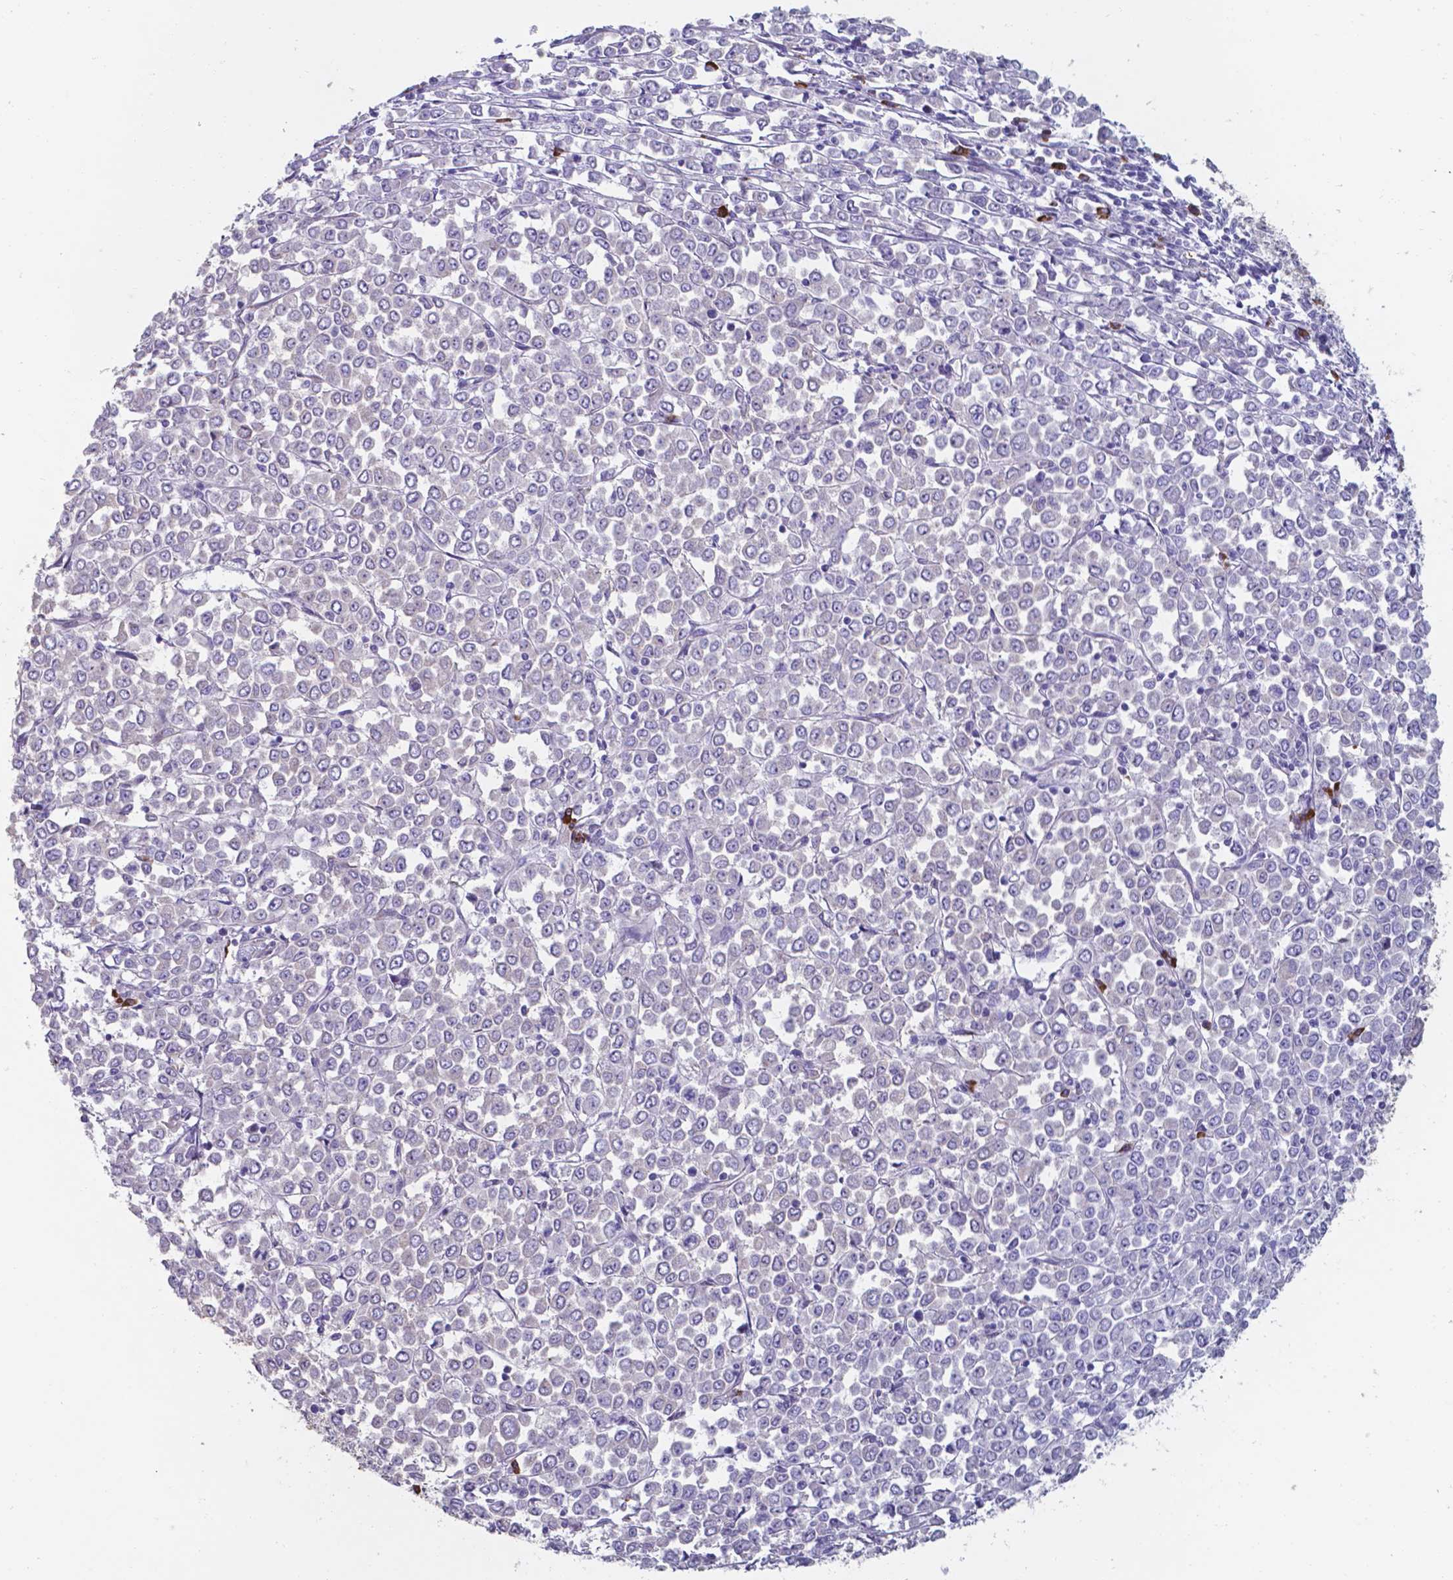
{"staining": {"intensity": "negative", "quantity": "none", "location": "none"}, "tissue": "stomach cancer", "cell_type": "Tumor cells", "image_type": "cancer", "snomed": [{"axis": "morphology", "description": "Adenocarcinoma, NOS"}, {"axis": "topography", "description": "Stomach, upper"}], "caption": "Immunohistochemical staining of stomach cancer (adenocarcinoma) reveals no significant staining in tumor cells.", "gene": "UBE2J1", "patient": {"sex": "male", "age": 70}}